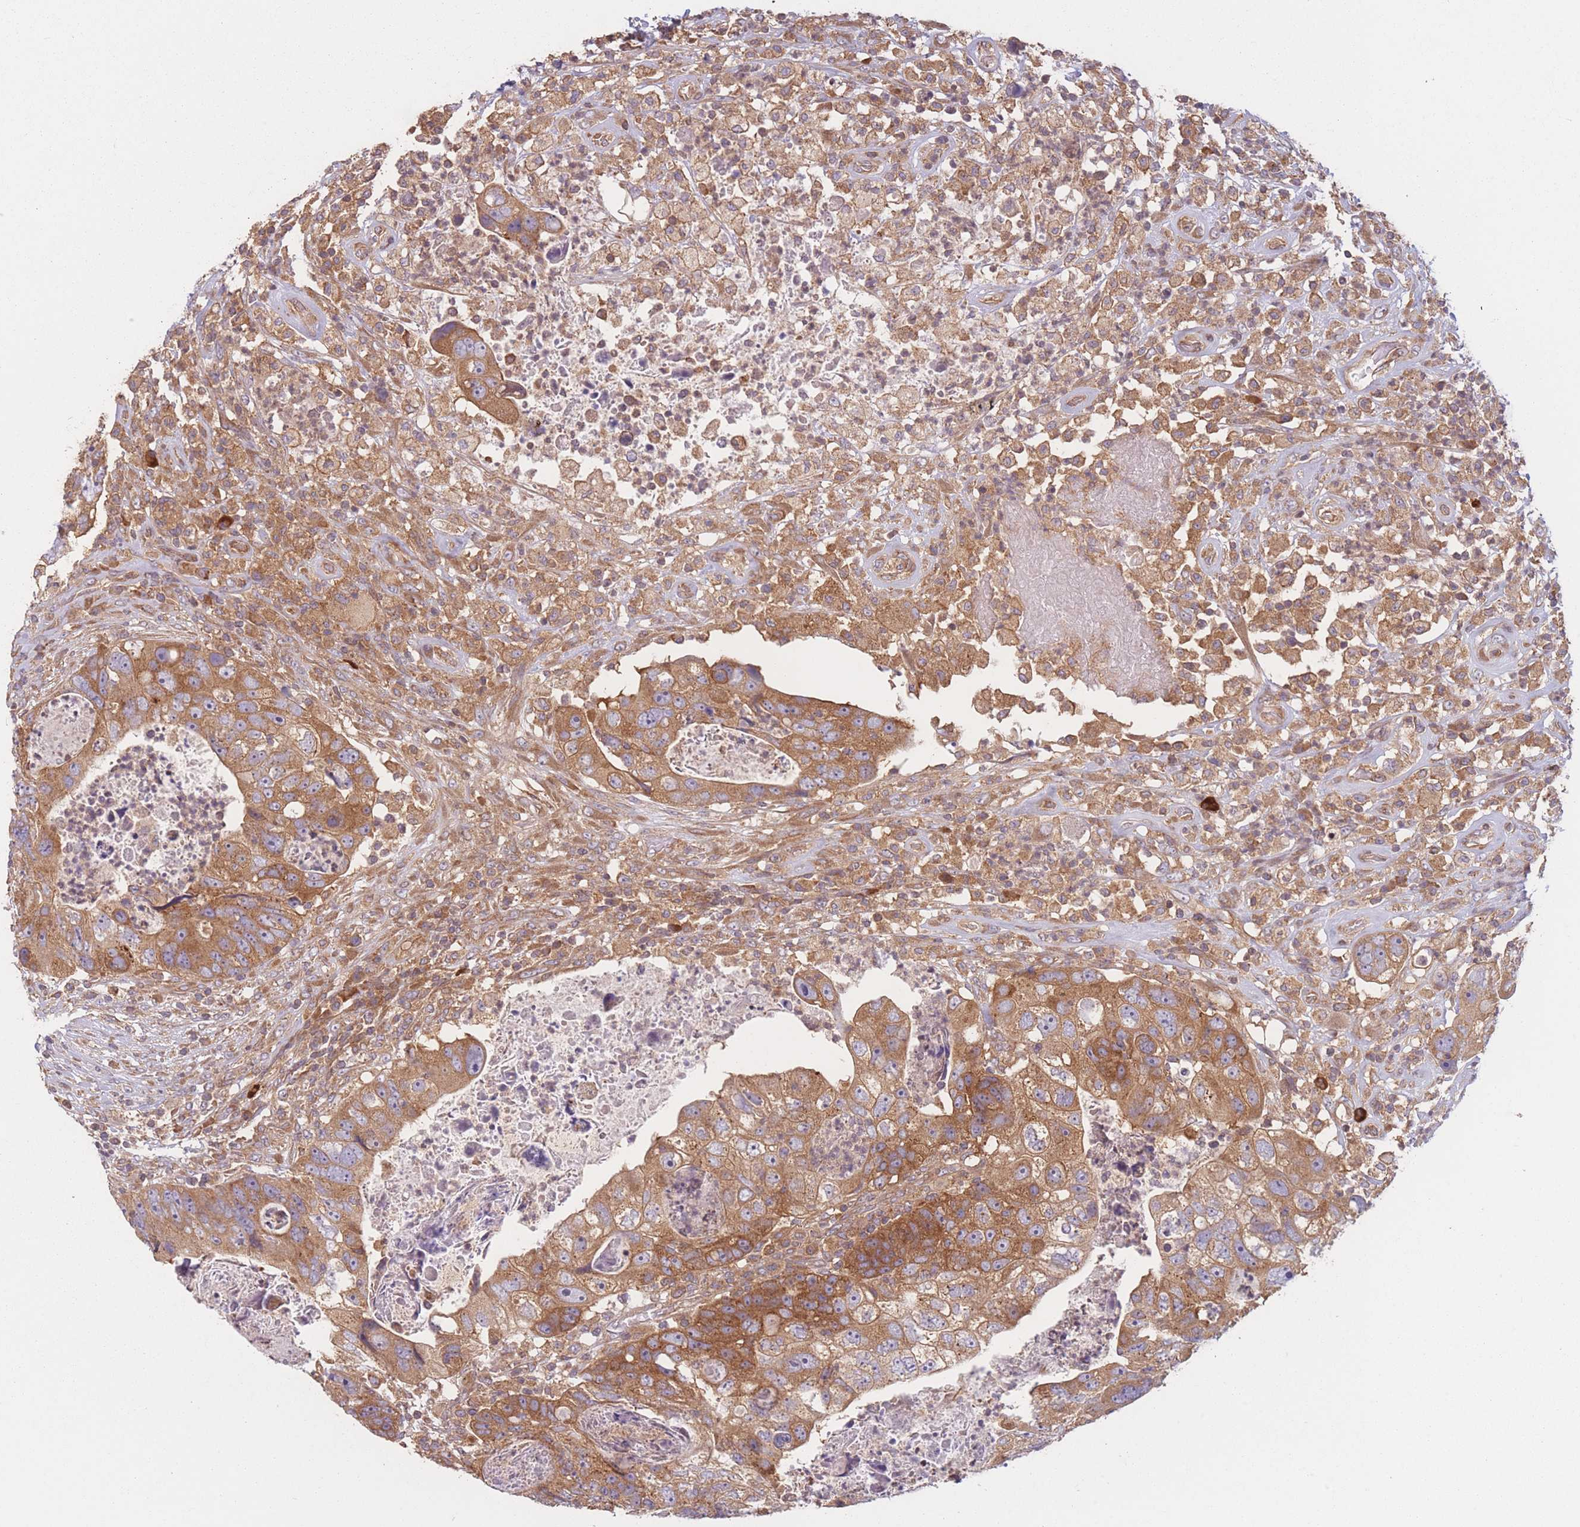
{"staining": {"intensity": "moderate", "quantity": ">75%", "location": "cytoplasmic/membranous"}, "tissue": "colorectal cancer", "cell_type": "Tumor cells", "image_type": "cancer", "snomed": [{"axis": "morphology", "description": "Adenocarcinoma, NOS"}, {"axis": "topography", "description": "Rectum"}], "caption": "IHC (DAB (3,3'-diaminobenzidine)) staining of colorectal cancer (adenocarcinoma) reveals moderate cytoplasmic/membranous protein expression in about >75% of tumor cells.", "gene": "WASHC2A", "patient": {"sex": "male", "age": 59}}